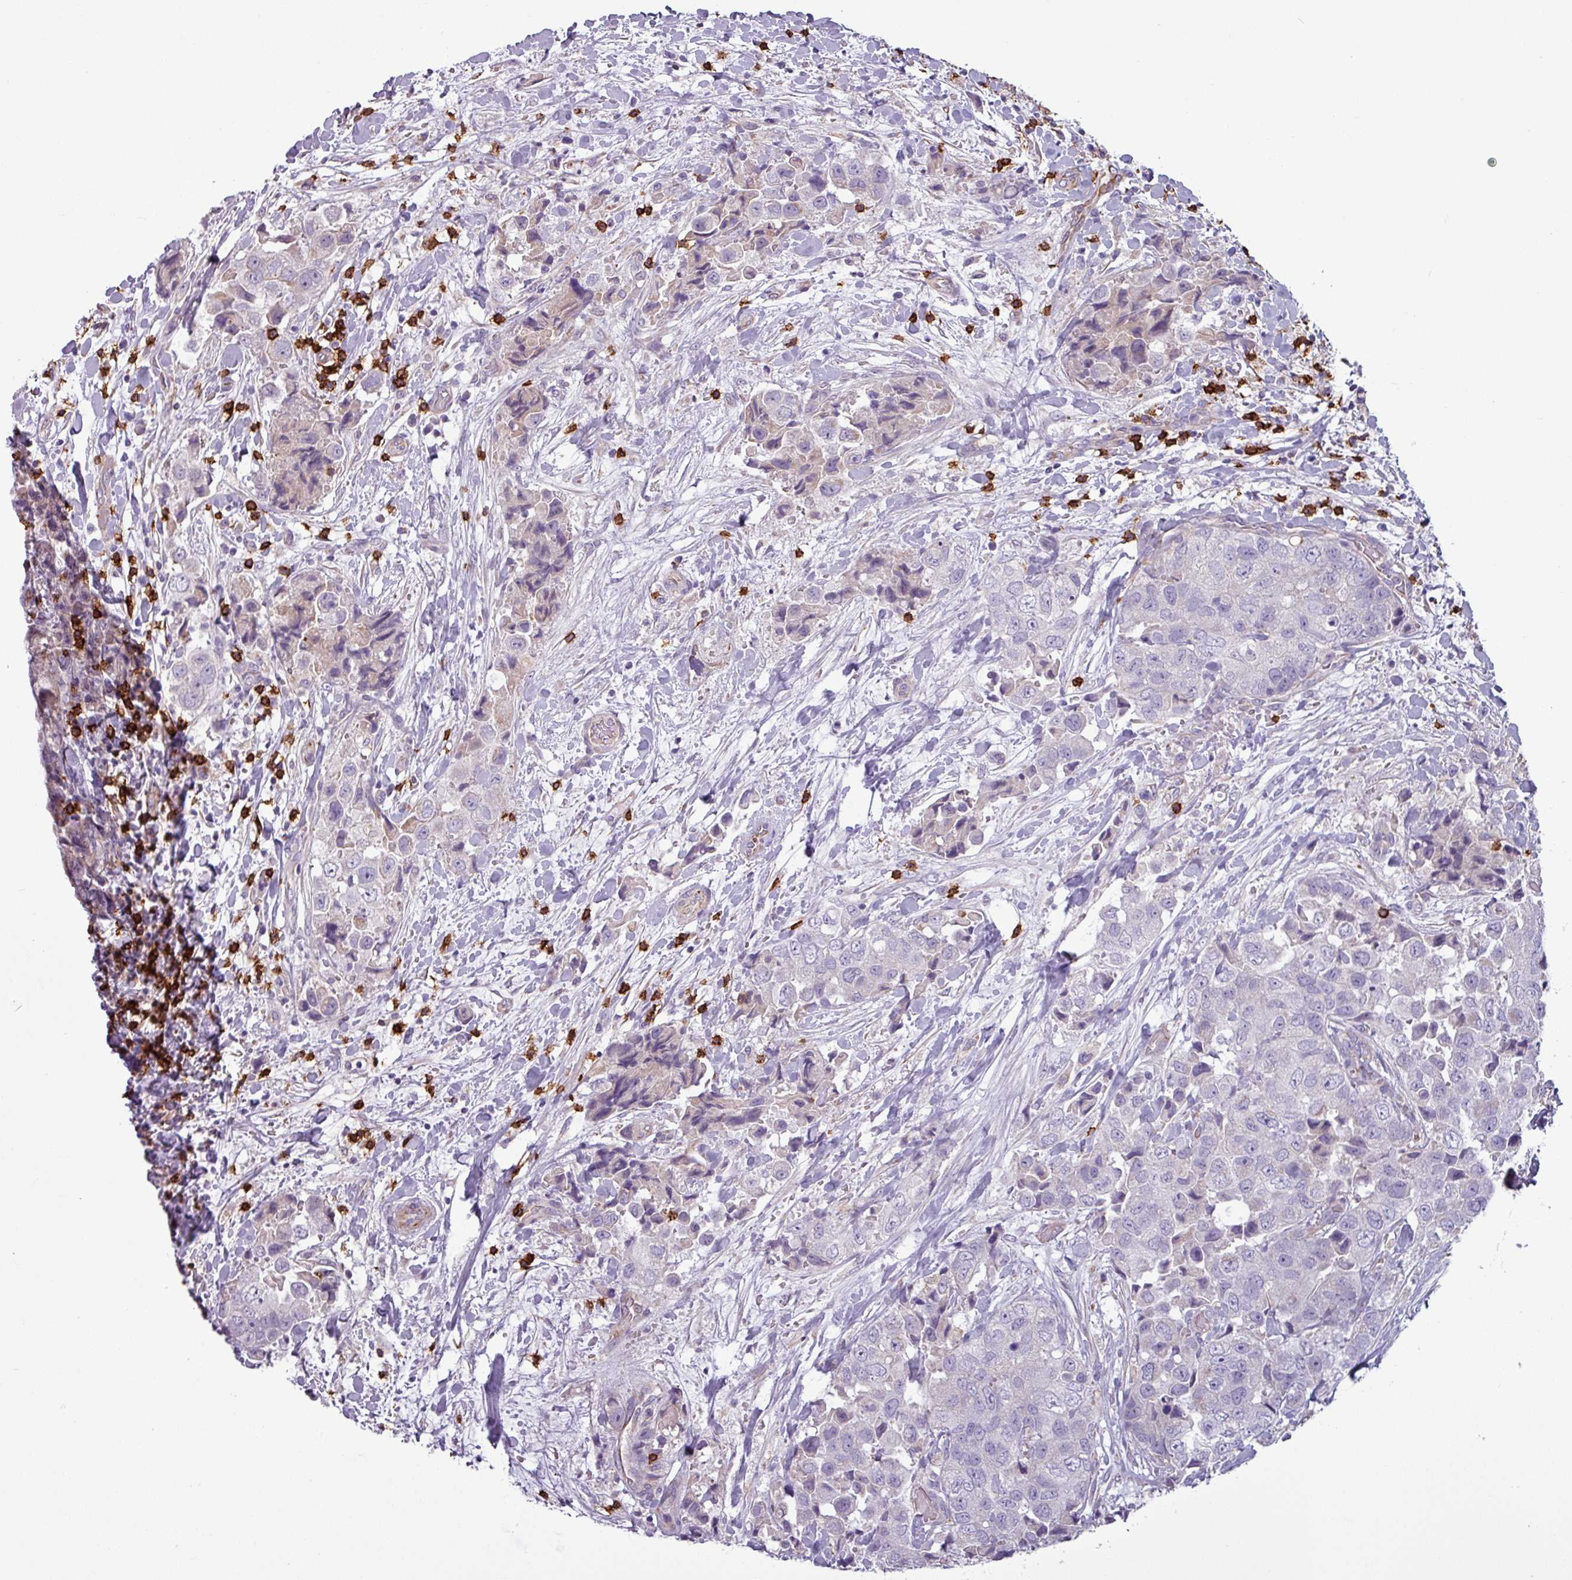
{"staining": {"intensity": "weak", "quantity": "<25%", "location": "cytoplasmic/membranous"}, "tissue": "breast cancer", "cell_type": "Tumor cells", "image_type": "cancer", "snomed": [{"axis": "morphology", "description": "Normal tissue, NOS"}, {"axis": "morphology", "description": "Duct carcinoma"}, {"axis": "topography", "description": "Breast"}], "caption": "Breast intraductal carcinoma was stained to show a protein in brown. There is no significant expression in tumor cells. Nuclei are stained in blue.", "gene": "CD8A", "patient": {"sex": "female", "age": 62}}